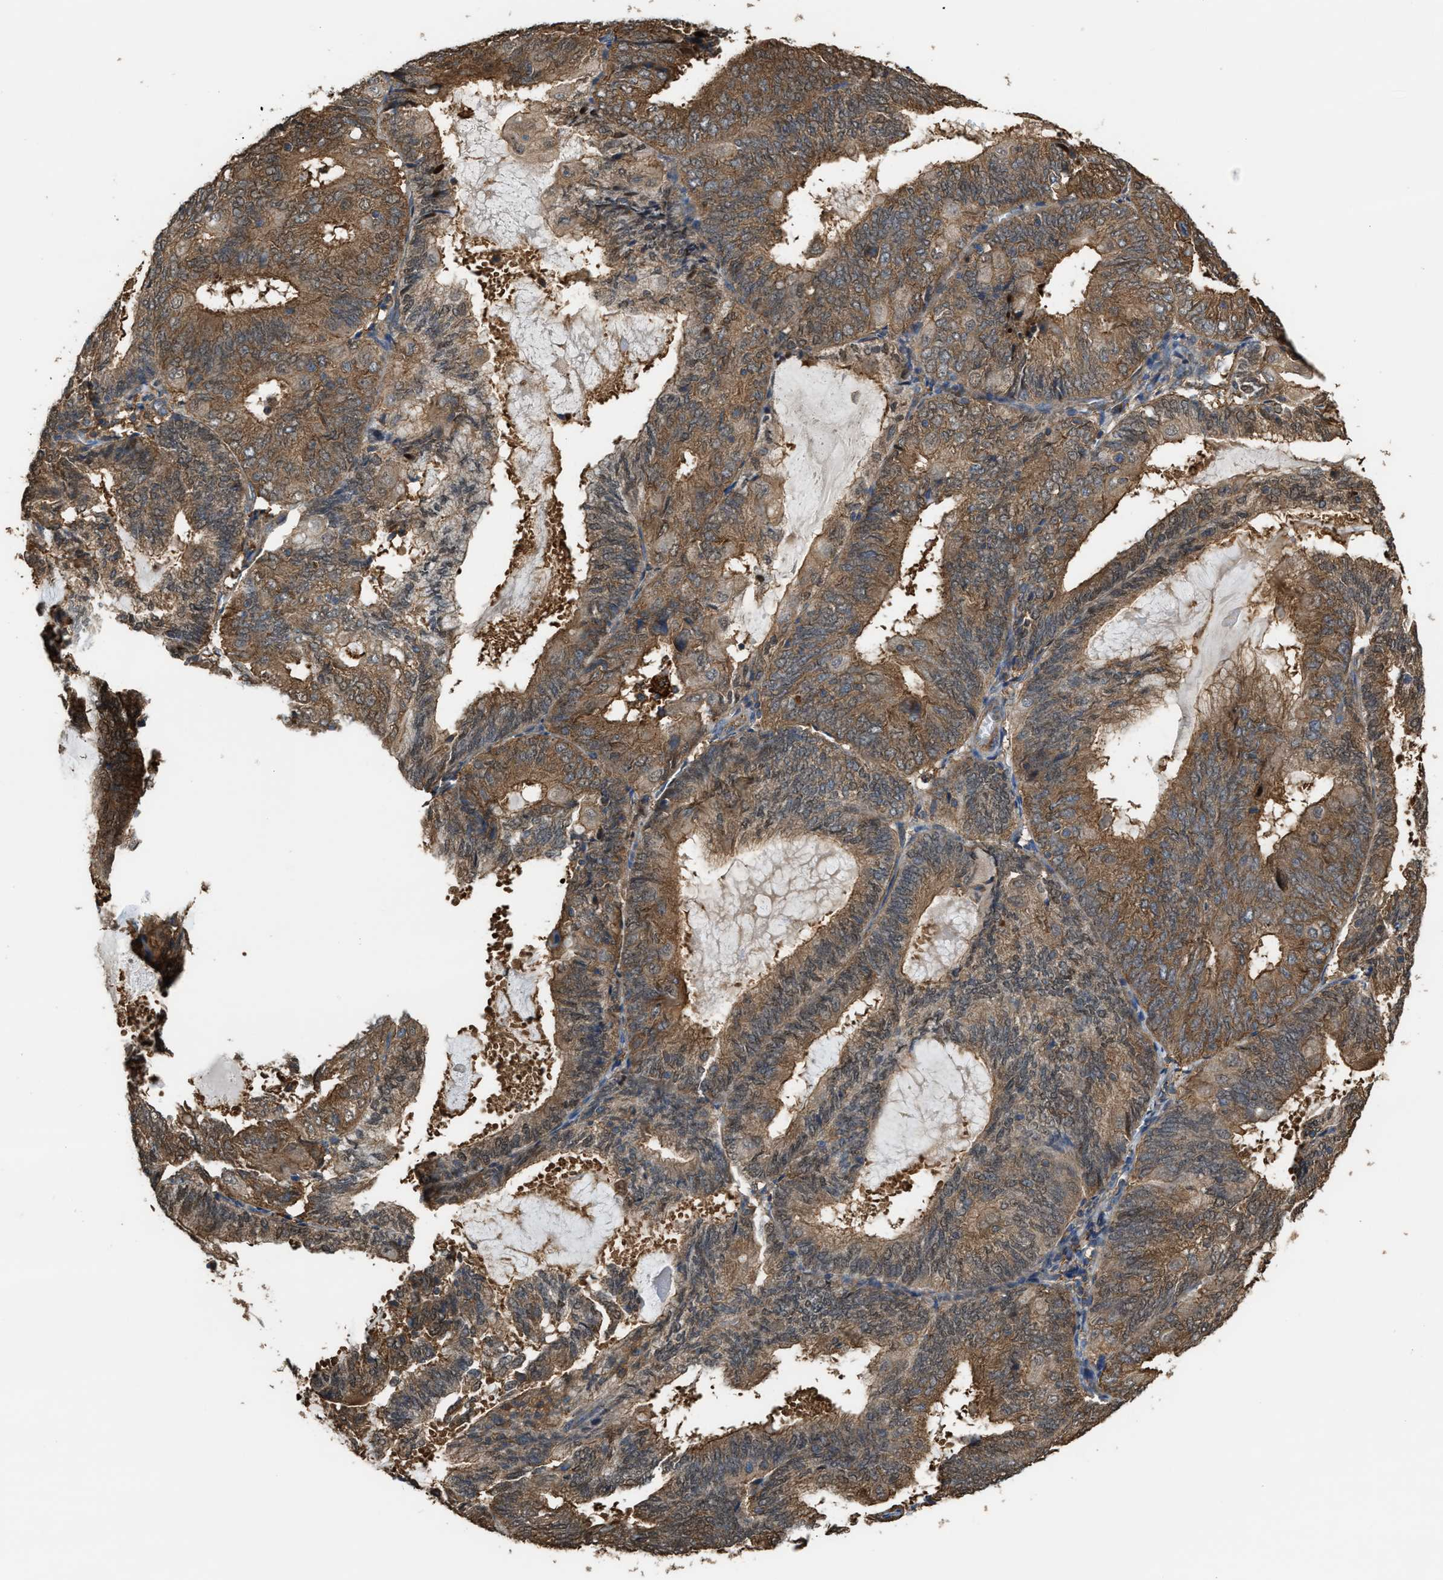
{"staining": {"intensity": "moderate", "quantity": ">75%", "location": "cytoplasmic/membranous"}, "tissue": "endometrial cancer", "cell_type": "Tumor cells", "image_type": "cancer", "snomed": [{"axis": "morphology", "description": "Adenocarcinoma, NOS"}, {"axis": "topography", "description": "Endometrium"}], "caption": "Endometrial cancer (adenocarcinoma) tissue displays moderate cytoplasmic/membranous expression in about >75% of tumor cells, visualized by immunohistochemistry.", "gene": "ATIC", "patient": {"sex": "female", "age": 81}}